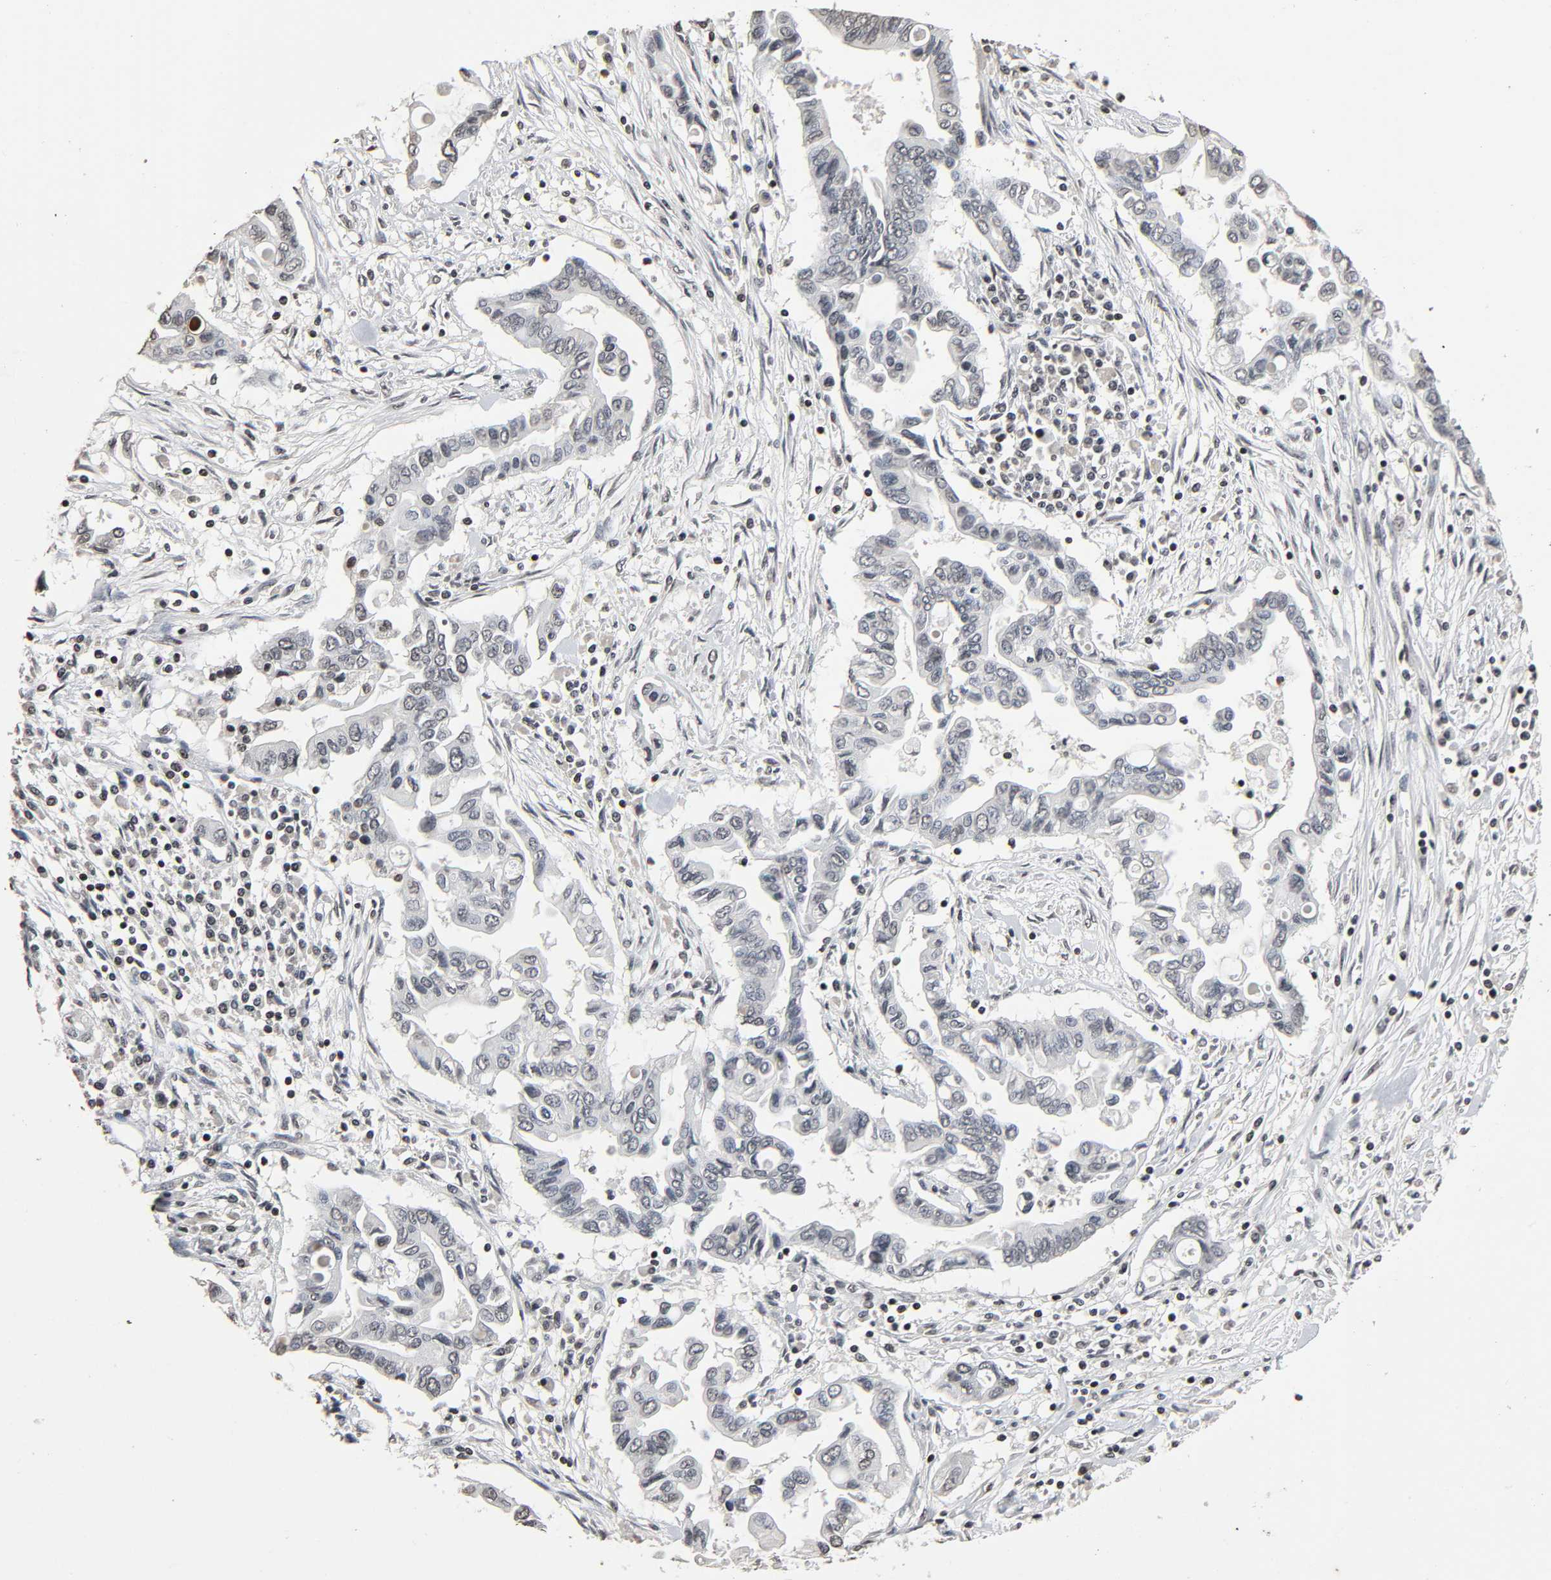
{"staining": {"intensity": "negative", "quantity": "none", "location": "none"}, "tissue": "pancreatic cancer", "cell_type": "Tumor cells", "image_type": "cancer", "snomed": [{"axis": "morphology", "description": "Adenocarcinoma, NOS"}, {"axis": "topography", "description": "Pancreas"}], "caption": "A high-resolution histopathology image shows immunohistochemistry (IHC) staining of pancreatic adenocarcinoma, which displays no significant staining in tumor cells.", "gene": "STK4", "patient": {"sex": "female", "age": 57}}